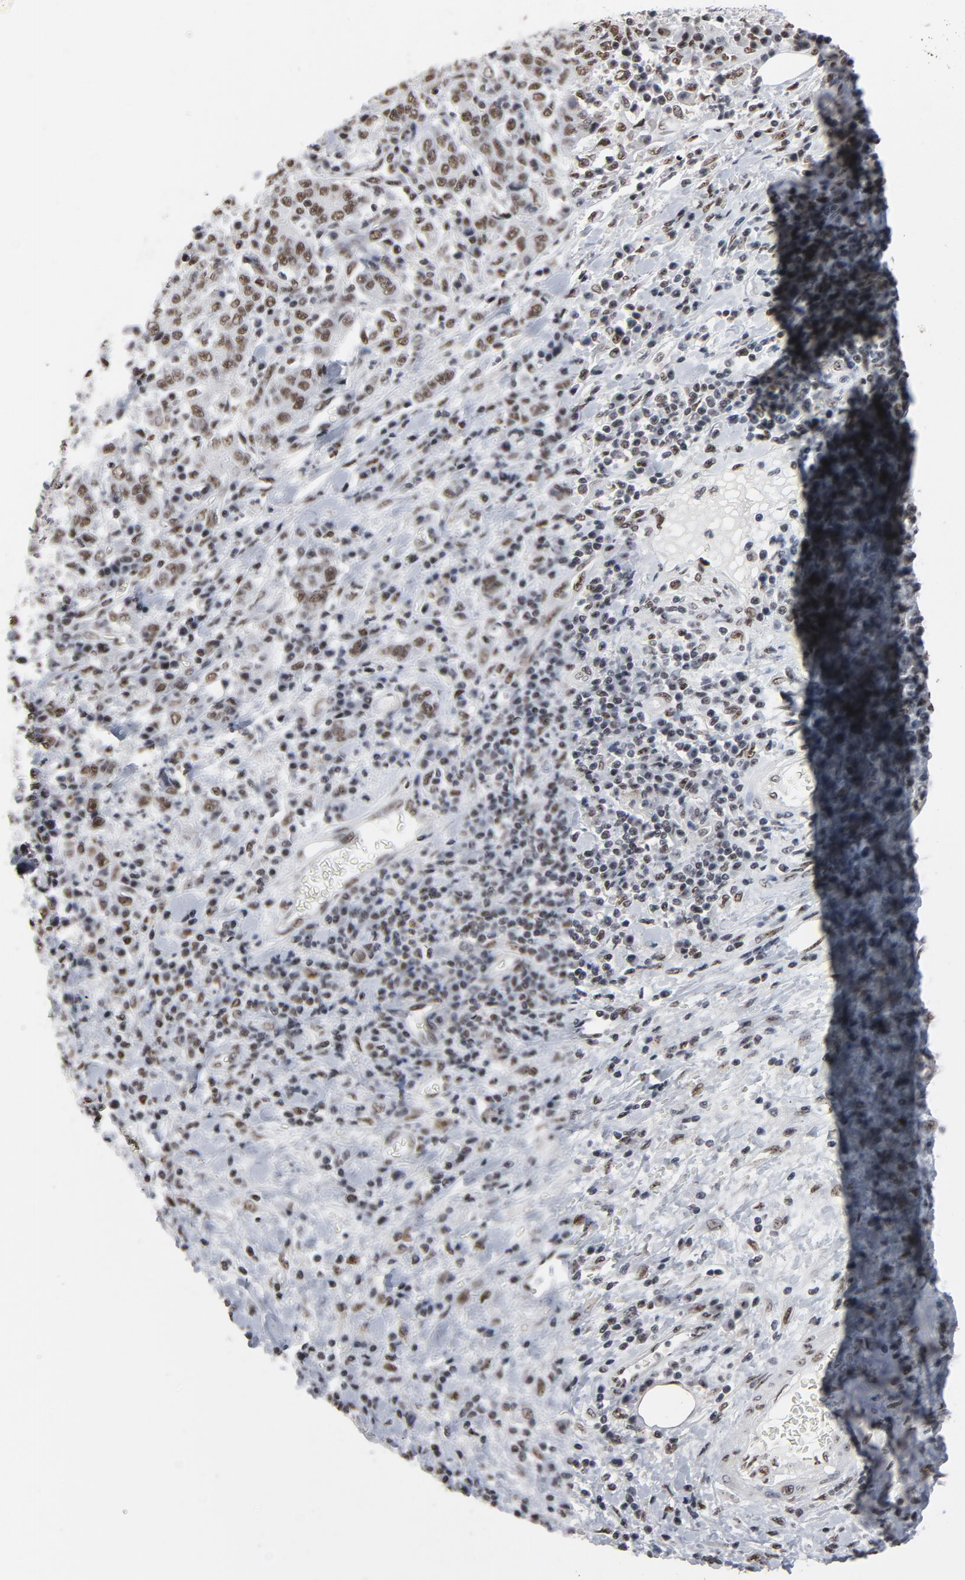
{"staining": {"intensity": "moderate", "quantity": ">75%", "location": "nuclear"}, "tissue": "stomach cancer", "cell_type": "Tumor cells", "image_type": "cancer", "snomed": [{"axis": "morphology", "description": "Normal tissue, NOS"}, {"axis": "morphology", "description": "Adenocarcinoma, NOS"}, {"axis": "topography", "description": "Stomach, upper"}, {"axis": "topography", "description": "Stomach"}], "caption": "This photomicrograph exhibits immunohistochemistry staining of stomach cancer (adenocarcinoma), with medium moderate nuclear positivity in approximately >75% of tumor cells.", "gene": "MRE11", "patient": {"sex": "male", "age": 59}}